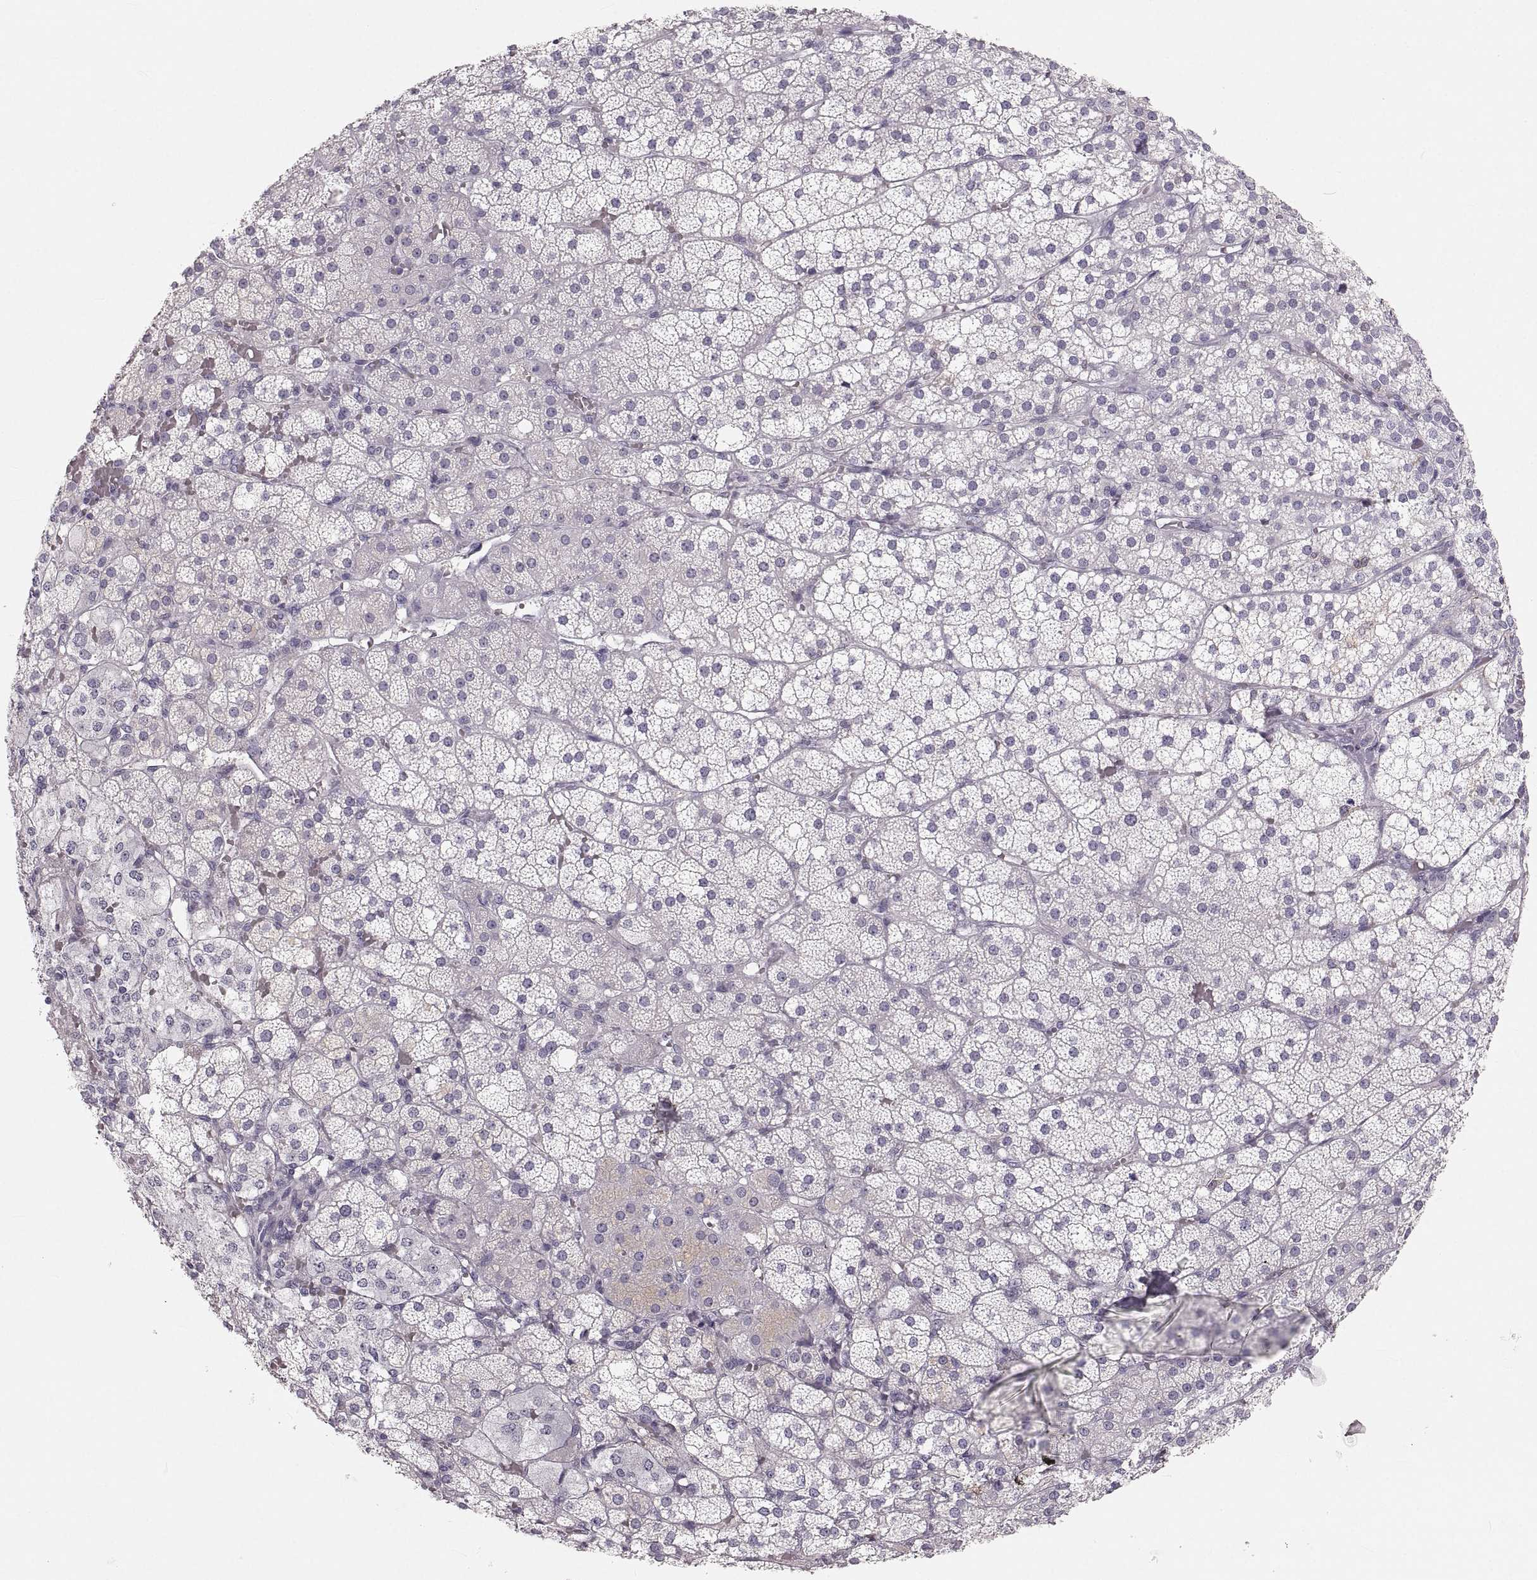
{"staining": {"intensity": "negative", "quantity": "none", "location": "none"}, "tissue": "adrenal gland", "cell_type": "Glandular cells", "image_type": "normal", "snomed": [{"axis": "morphology", "description": "Normal tissue, NOS"}, {"axis": "topography", "description": "Adrenal gland"}], "caption": "Immunohistochemical staining of benign human adrenal gland shows no significant expression in glandular cells.", "gene": "RUNDC3A", "patient": {"sex": "male", "age": 53}}